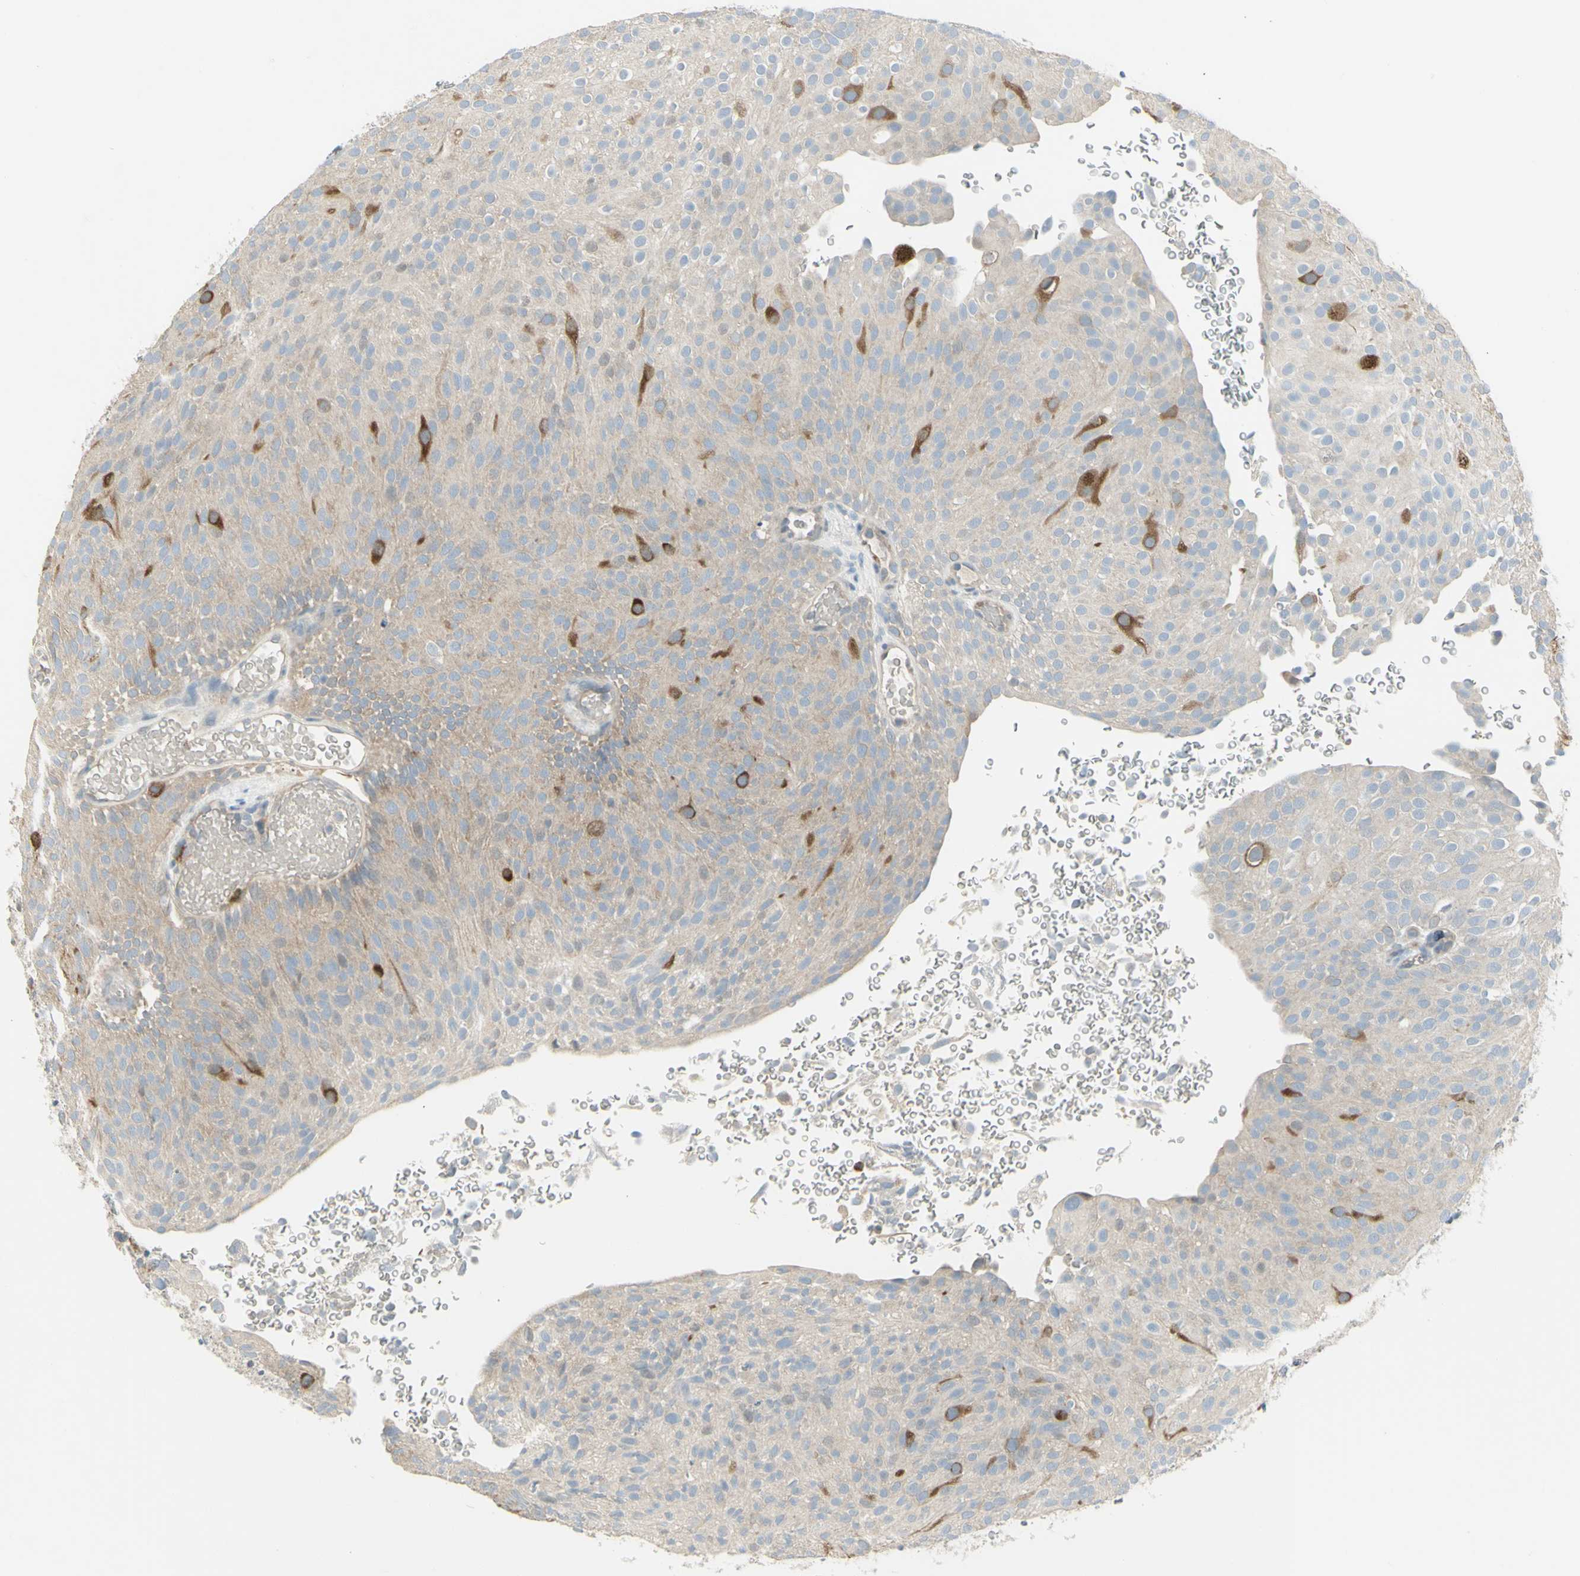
{"staining": {"intensity": "strong", "quantity": "<25%", "location": "cytoplasmic/membranous"}, "tissue": "urothelial cancer", "cell_type": "Tumor cells", "image_type": "cancer", "snomed": [{"axis": "morphology", "description": "Urothelial carcinoma, Low grade"}, {"axis": "topography", "description": "Urinary bladder"}], "caption": "Immunohistochemical staining of urothelial cancer shows medium levels of strong cytoplasmic/membranous positivity in about <25% of tumor cells.", "gene": "CCNB2", "patient": {"sex": "male", "age": 78}}